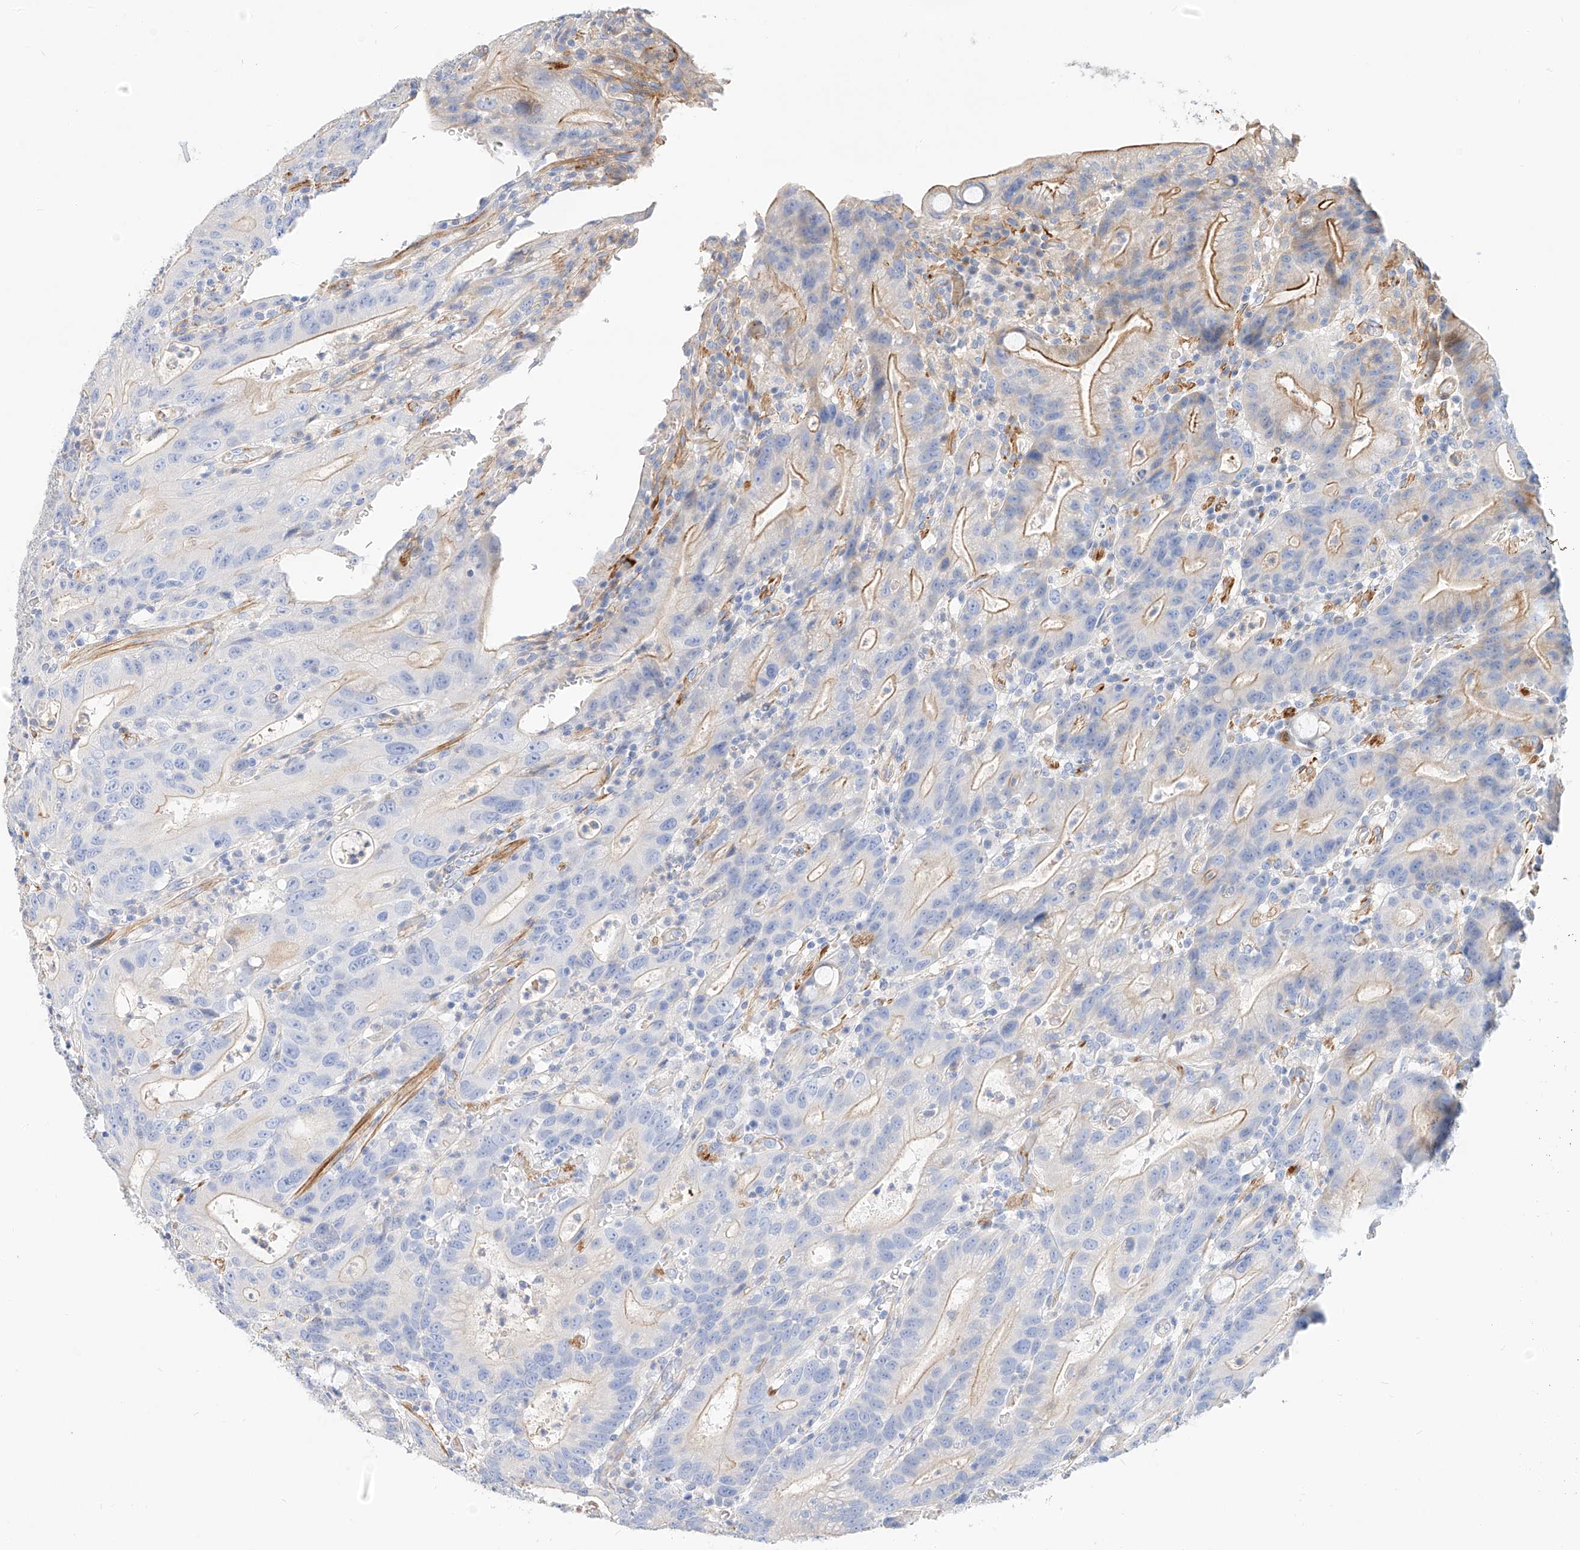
{"staining": {"intensity": "negative", "quantity": "none", "location": "none"}, "tissue": "stomach", "cell_type": "Glandular cells", "image_type": "normal", "snomed": [{"axis": "morphology", "description": "Normal tissue, NOS"}, {"axis": "topography", "description": "Stomach"}], "caption": "Immunohistochemistry micrograph of unremarkable stomach: human stomach stained with DAB displays no significant protein staining in glandular cells. (Stains: DAB IHC with hematoxylin counter stain, Microscopy: brightfield microscopy at high magnification).", "gene": "KCNH5", "patient": {"sex": "male", "age": 57}}